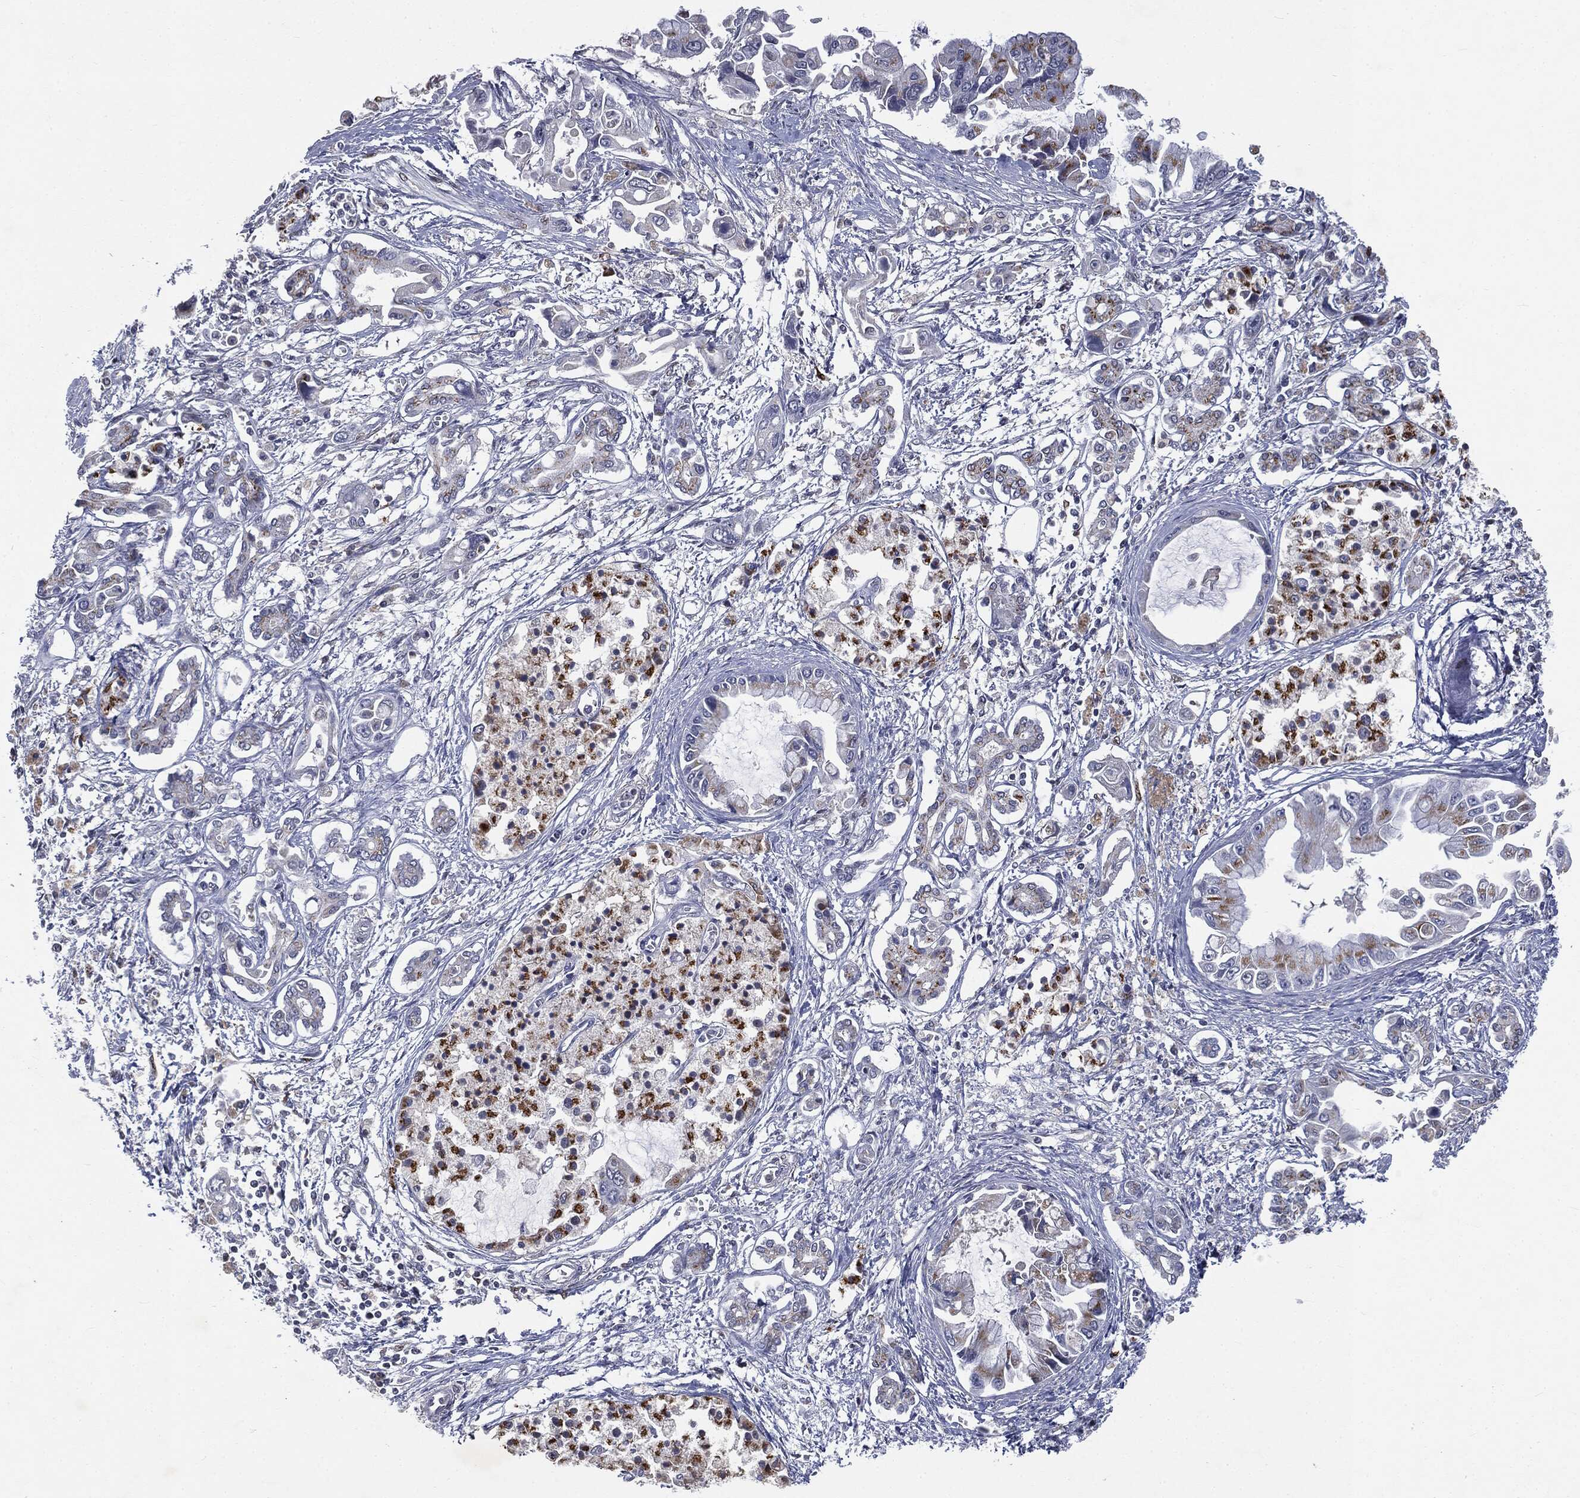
{"staining": {"intensity": "moderate", "quantity": "<25%", "location": "cytoplasmic/membranous"}, "tissue": "pancreatic cancer", "cell_type": "Tumor cells", "image_type": "cancer", "snomed": [{"axis": "morphology", "description": "Adenocarcinoma, NOS"}, {"axis": "topography", "description": "Pancreas"}], "caption": "Pancreatic cancer stained for a protein (brown) demonstrates moderate cytoplasmic/membranous positive positivity in about <25% of tumor cells.", "gene": "CASD1", "patient": {"sex": "male", "age": 84}}